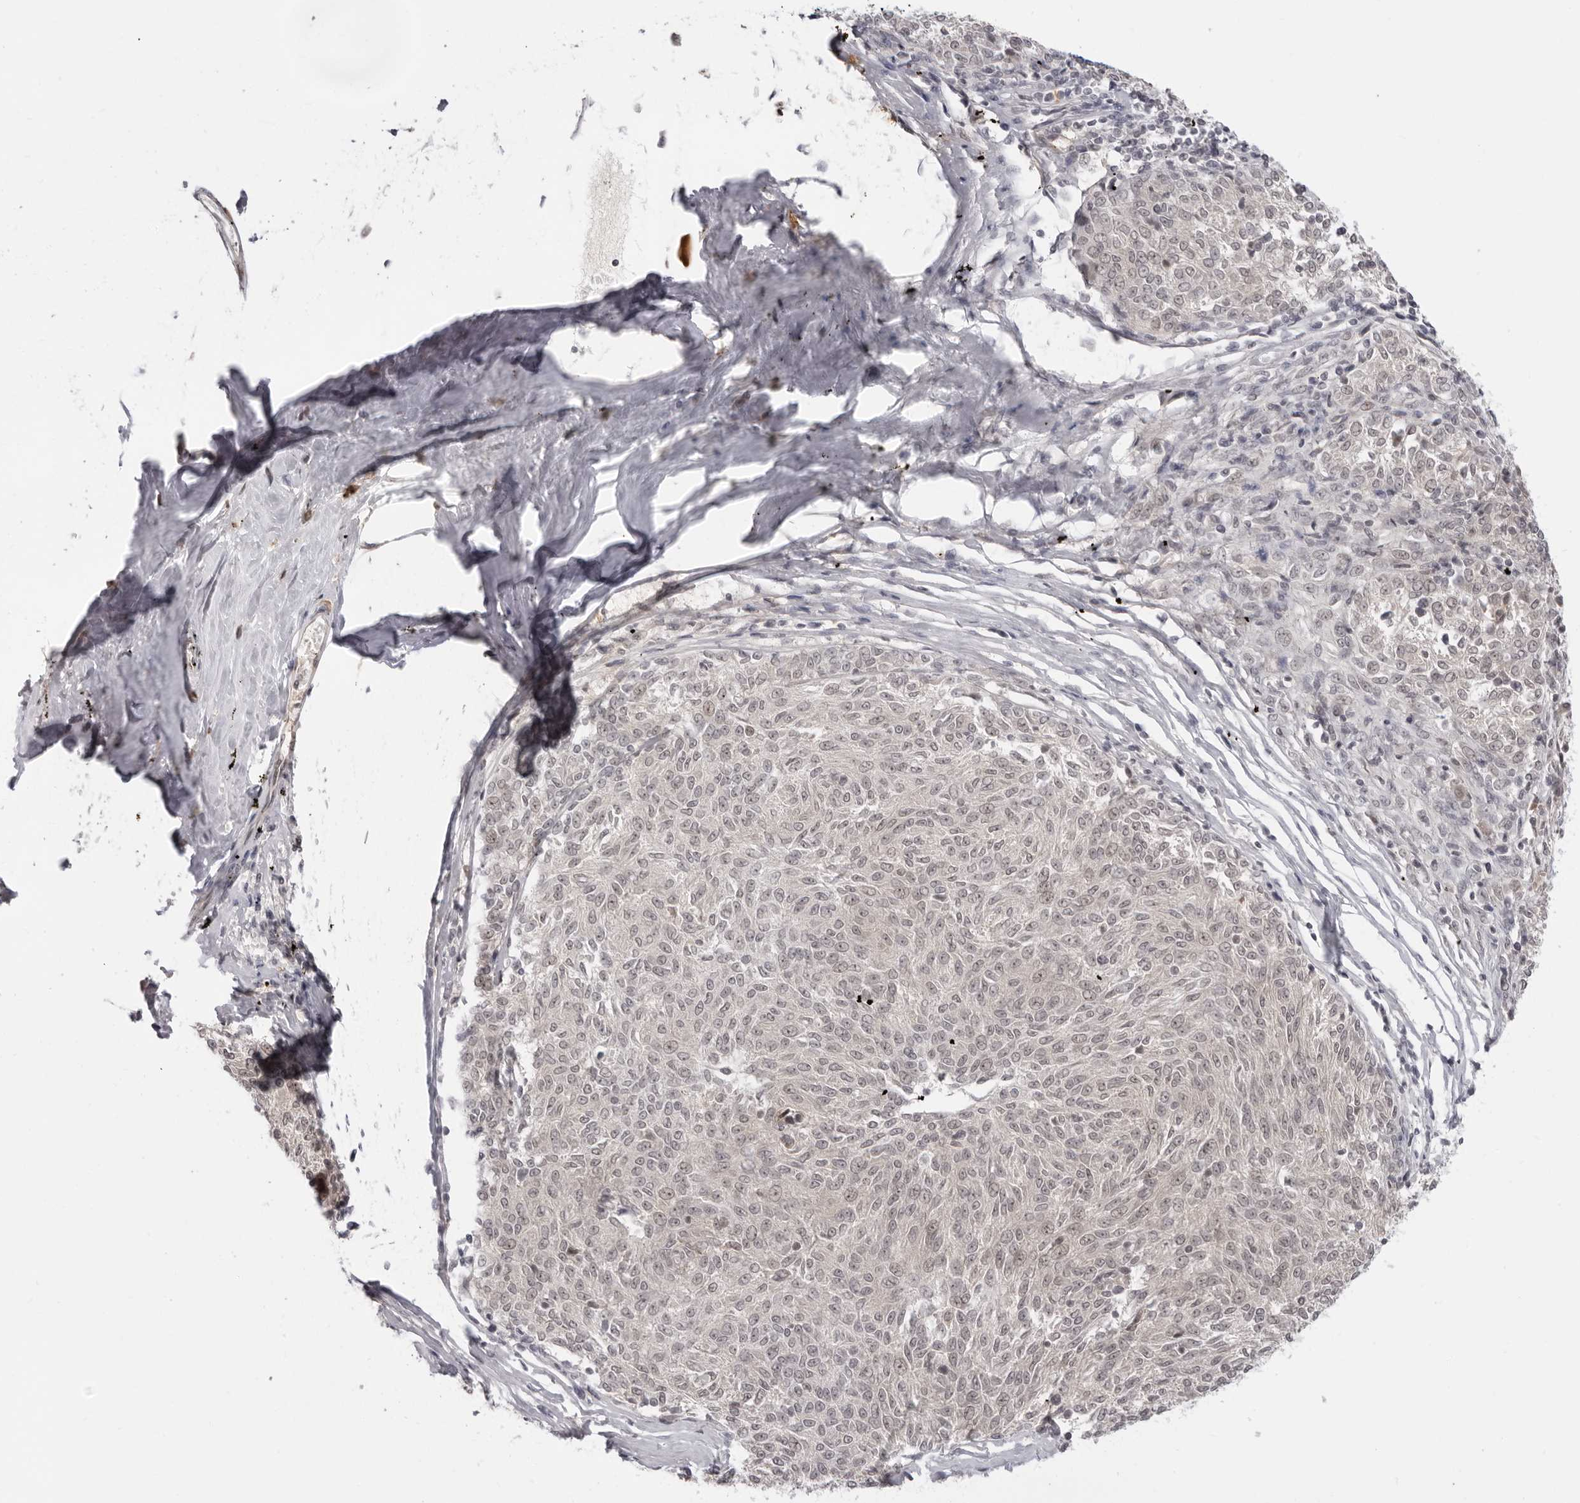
{"staining": {"intensity": "weak", "quantity": ">75%", "location": "nuclear"}, "tissue": "melanoma", "cell_type": "Tumor cells", "image_type": "cancer", "snomed": [{"axis": "morphology", "description": "Malignant melanoma, NOS"}, {"axis": "topography", "description": "Skin"}], "caption": "Immunohistochemical staining of human melanoma exhibits low levels of weak nuclear staining in approximately >75% of tumor cells. The protein is stained brown, and the nuclei are stained in blue (DAB IHC with brightfield microscopy, high magnification).", "gene": "SRGAP2", "patient": {"sex": "female", "age": 72}}